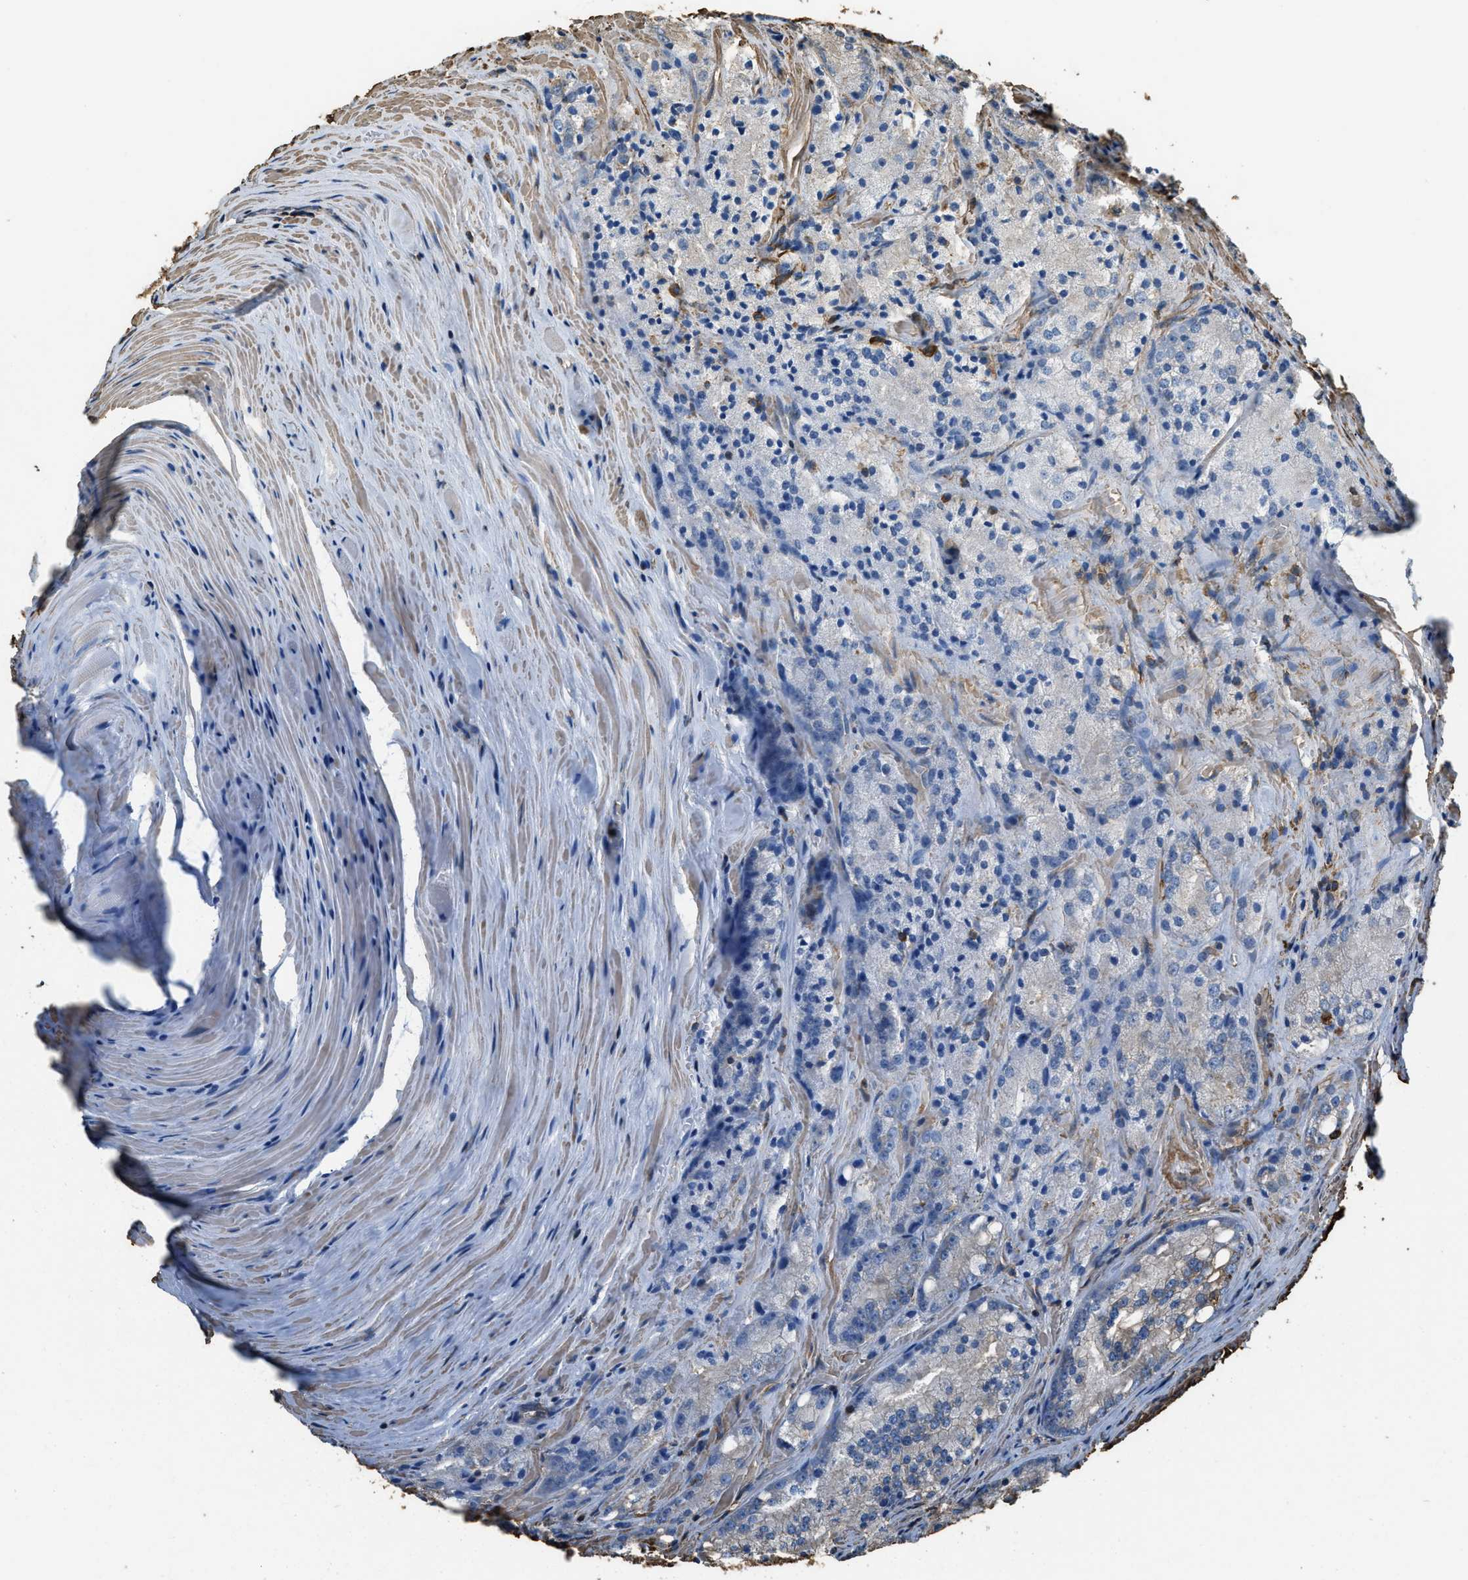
{"staining": {"intensity": "negative", "quantity": "none", "location": "none"}, "tissue": "prostate cancer", "cell_type": "Tumor cells", "image_type": "cancer", "snomed": [{"axis": "morphology", "description": "Adenocarcinoma, Low grade"}, {"axis": "topography", "description": "Prostate"}], "caption": "Immunohistochemical staining of human prostate cancer displays no significant staining in tumor cells.", "gene": "ACCS", "patient": {"sex": "male", "age": 64}}